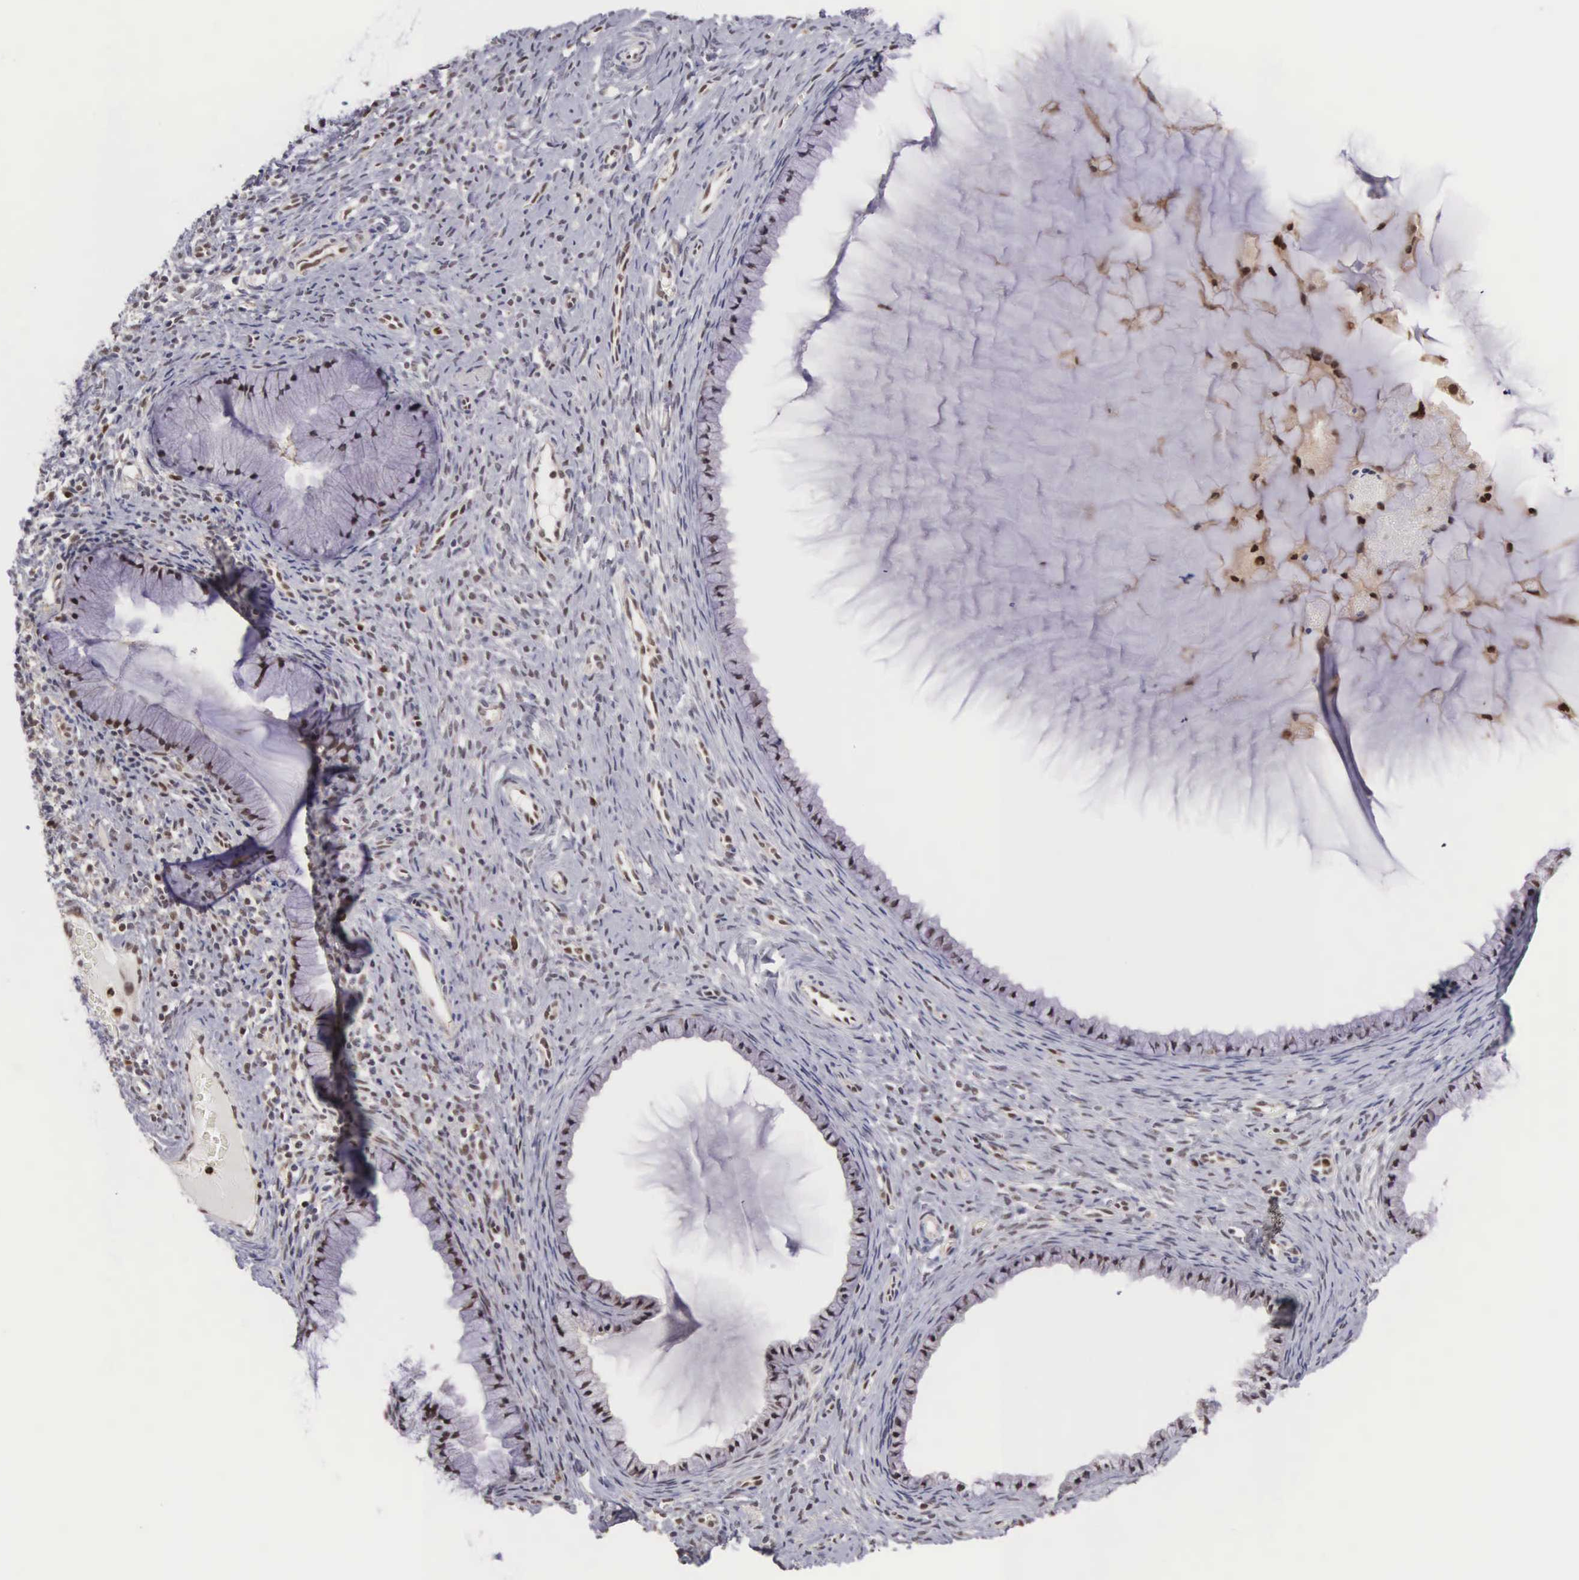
{"staining": {"intensity": "strong", "quantity": ">75%", "location": "nuclear"}, "tissue": "cervix", "cell_type": "Glandular cells", "image_type": "normal", "snomed": [{"axis": "morphology", "description": "Normal tissue, NOS"}, {"axis": "topography", "description": "Cervix"}], "caption": "Normal cervix was stained to show a protein in brown. There is high levels of strong nuclear expression in about >75% of glandular cells.", "gene": "GRK3", "patient": {"sex": "female", "age": 70}}